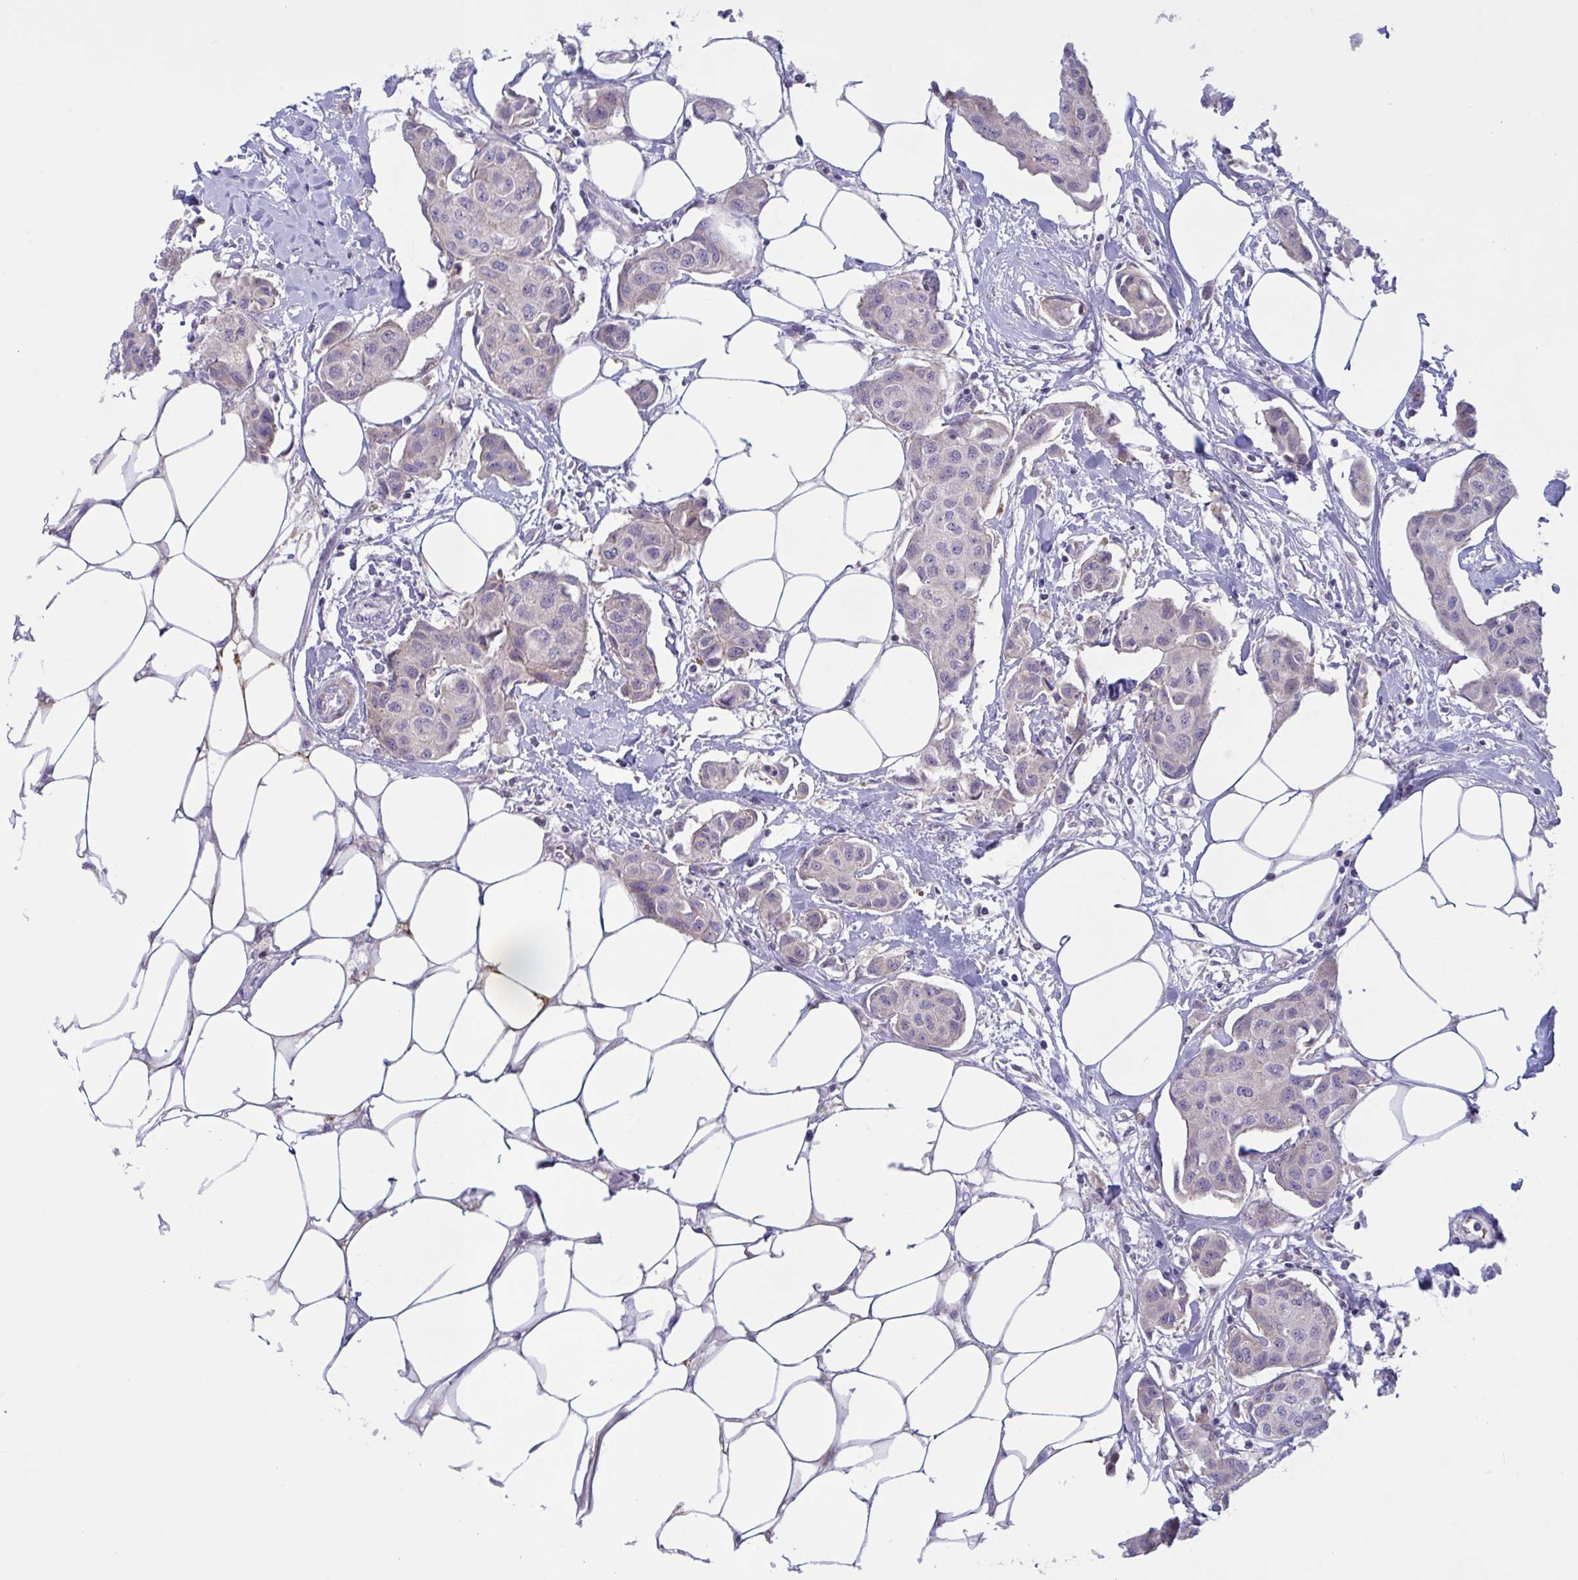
{"staining": {"intensity": "negative", "quantity": "none", "location": "none"}, "tissue": "breast cancer", "cell_type": "Tumor cells", "image_type": "cancer", "snomed": [{"axis": "morphology", "description": "Duct carcinoma"}, {"axis": "topography", "description": "Breast"}, {"axis": "topography", "description": "Lymph node"}], "caption": "Immunohistochemistry (IHC) image of human breast cancer (infiltrating ductal carcinoma) stained for a protein (brown), which shows no positivity in tumor cells. Brightfield microscopy of IHC stained with DAB (brown) and hematoxylin (blue), captured at high magnification.", "gene": "VWC2", "patient": {"sex": "female", "age": 80}}